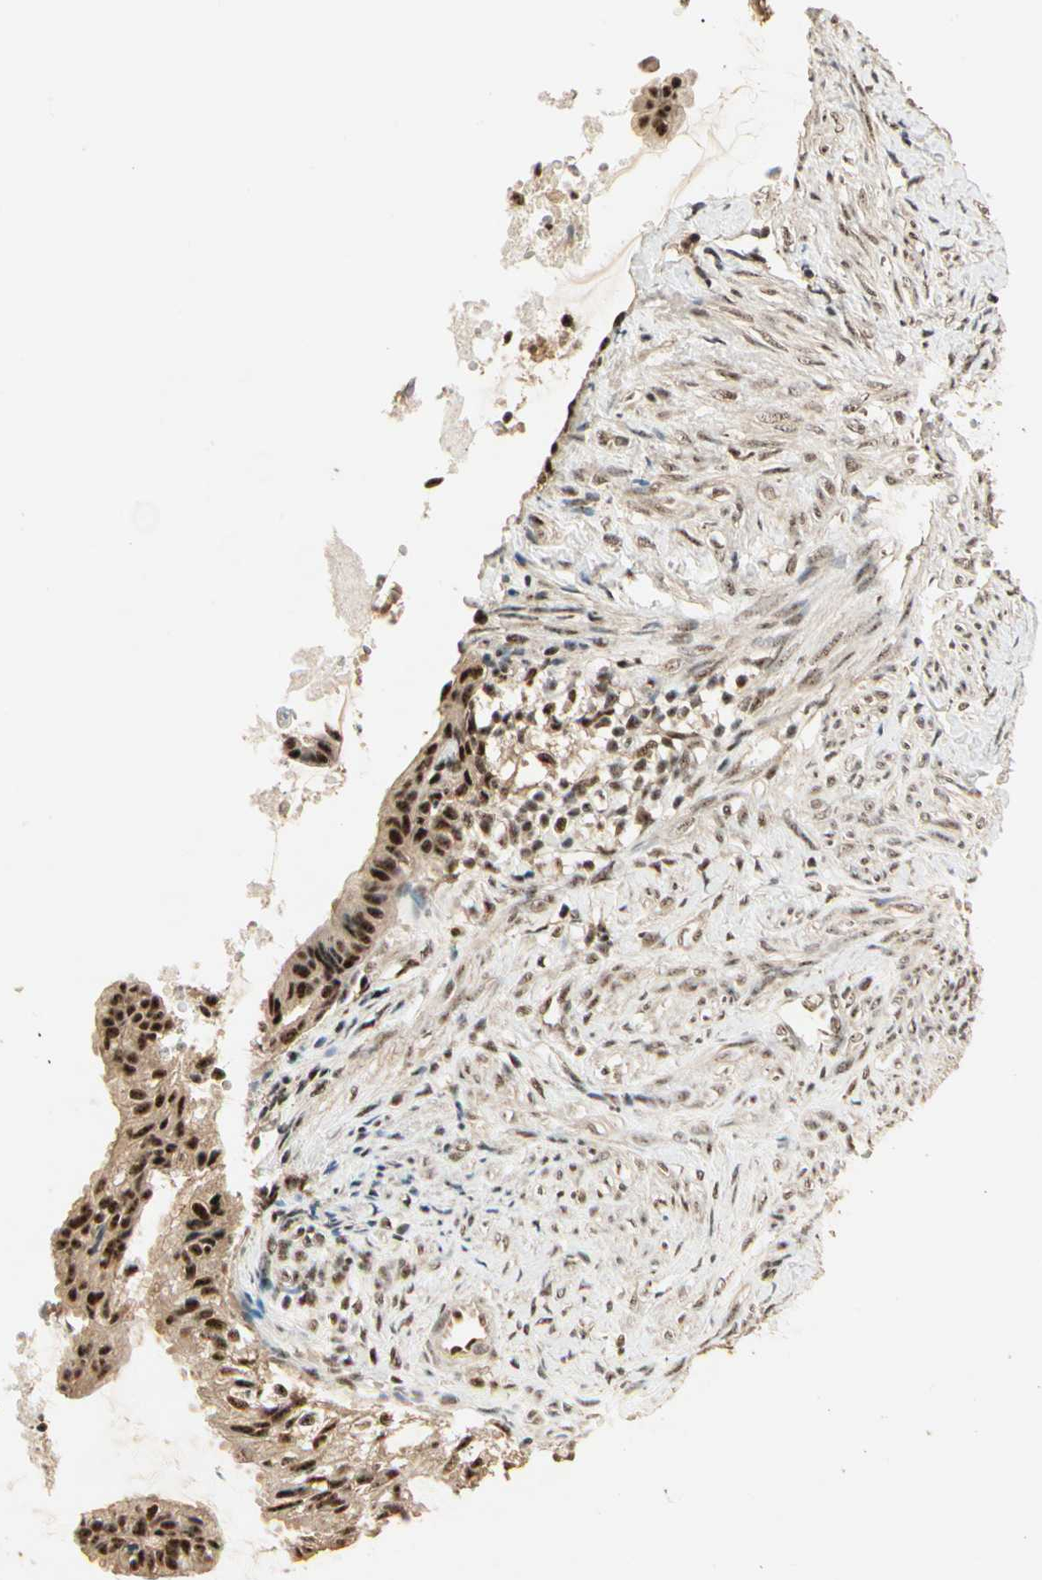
{"staining": {"intensity": "moderate", "quantity": ">75%", "location": "cytoplasmic/membranous,nuclear"}, "tissue": "cervical cancer", "cell_type": "Tumor cells", "image_type": "cancer", "snomed": [{"axis": "morphology", "description": "Normal tissue, NOS"}, {"axis": "morphology", "description": "Adenocarcinoma, NOS"}, {"axis": "topography", "description": "Cervix"}, {"axis": "topography", "description": "Endometrium"}], "caption": "Tumor cells reveal medium levels of moderate cytoplasmic/membranous and nuclear staining in about >75% of cells in human adenocarcinoma (cervical).", "gene": "RBM25", "patient": {"sex": "female", "age": 86}}